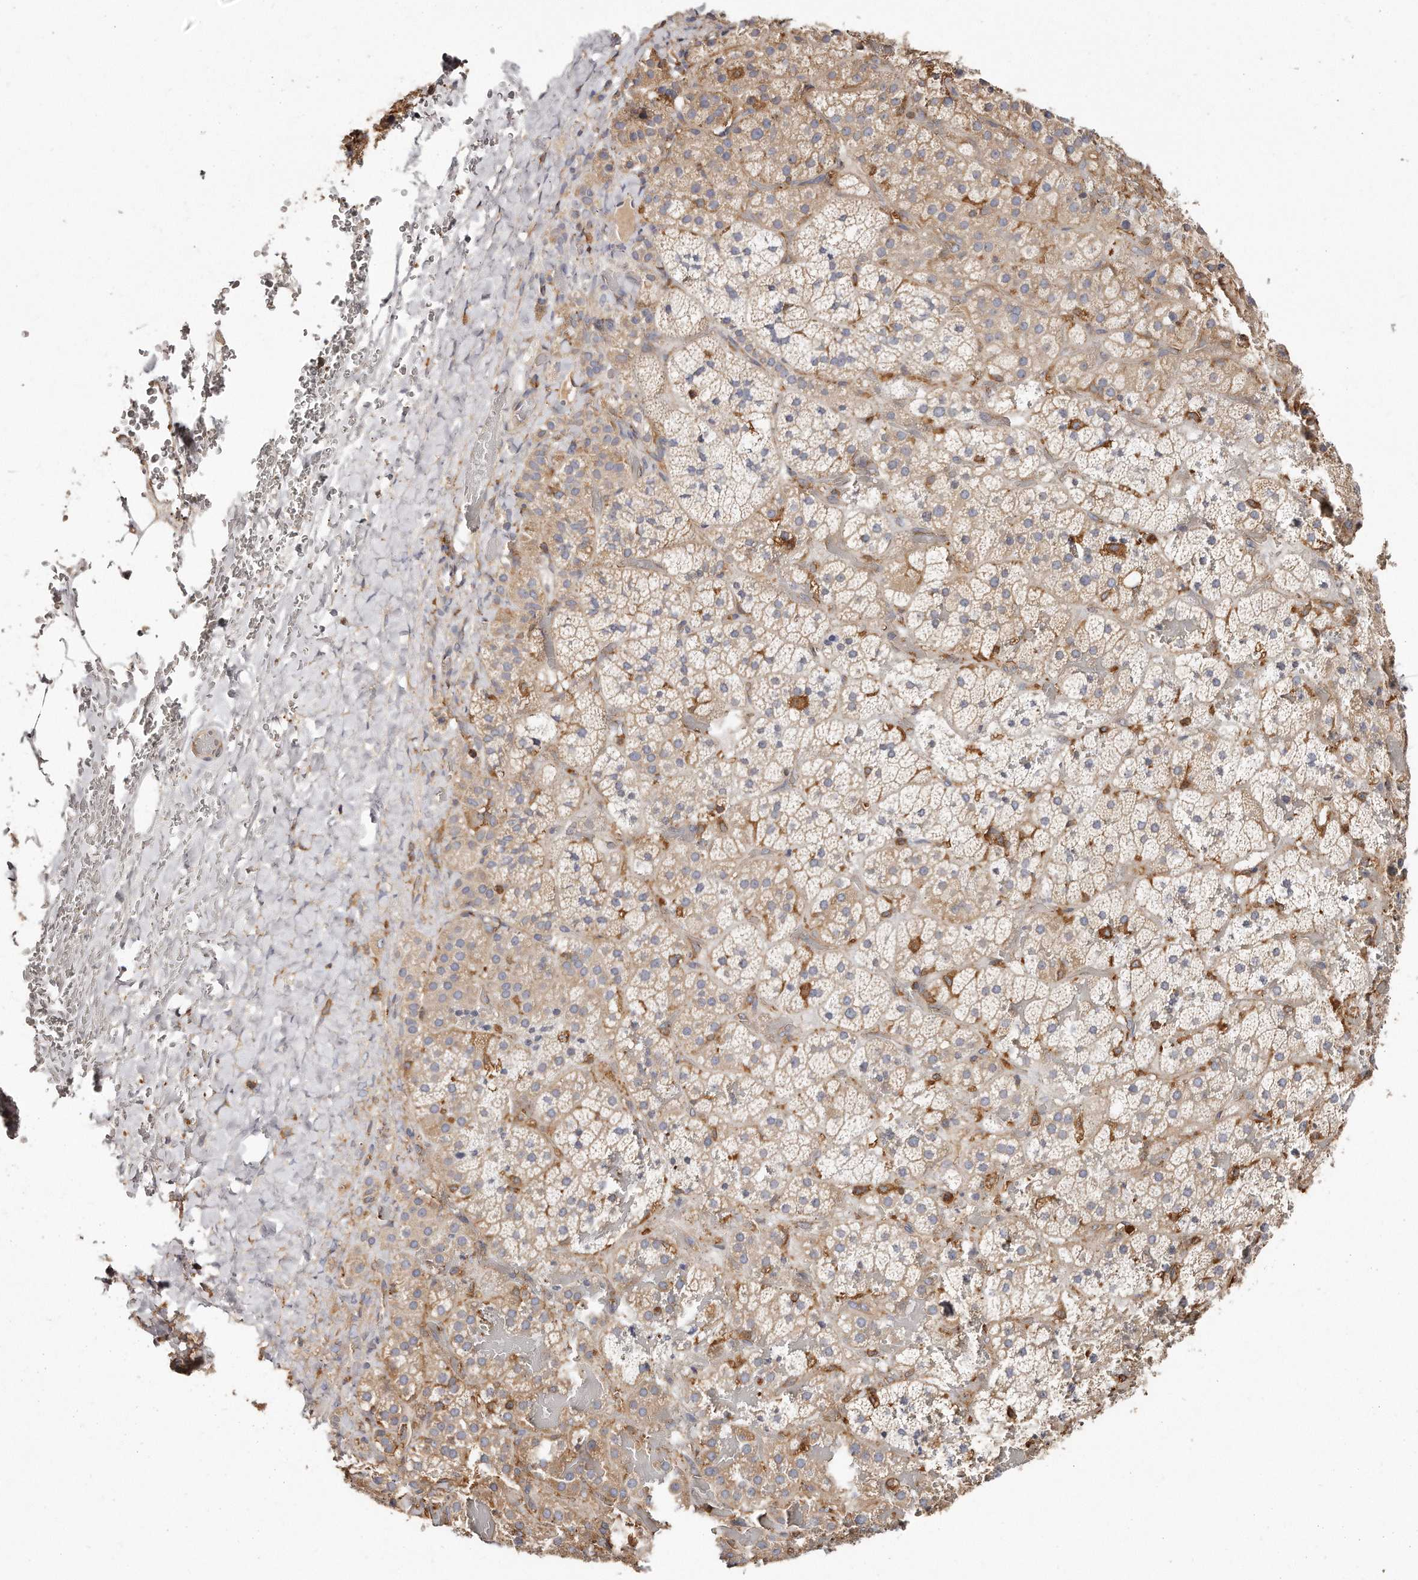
{"staining": {"intensity": "weak", "quantity": "25%-75%", "location": "cytoplasmic/membranous"}, "tissue": "adrenal gland", "cell_type": "Glandular cells", "image_type": "normal", "snomed": [{"axis": "morphology", "description": "Normal tissue, NOS"}, {"axis": "topography", "description": "Adrenal gland"}], "caption": "IHC staining of benign adrenal gland, which displays low levels of weak cytoplasmic/membranous expression in about 25%-75% of glandular cells indicating weak cytoplasmic/membranous protein positivity. The staining was performed using DAB (3,3'-diaminobenzidine) (brown) for protein detection and nuclei were counterstained in hematoxylin (blue).", "gene": "CAP1", "patient": {"sex": "male", "age": 57}}